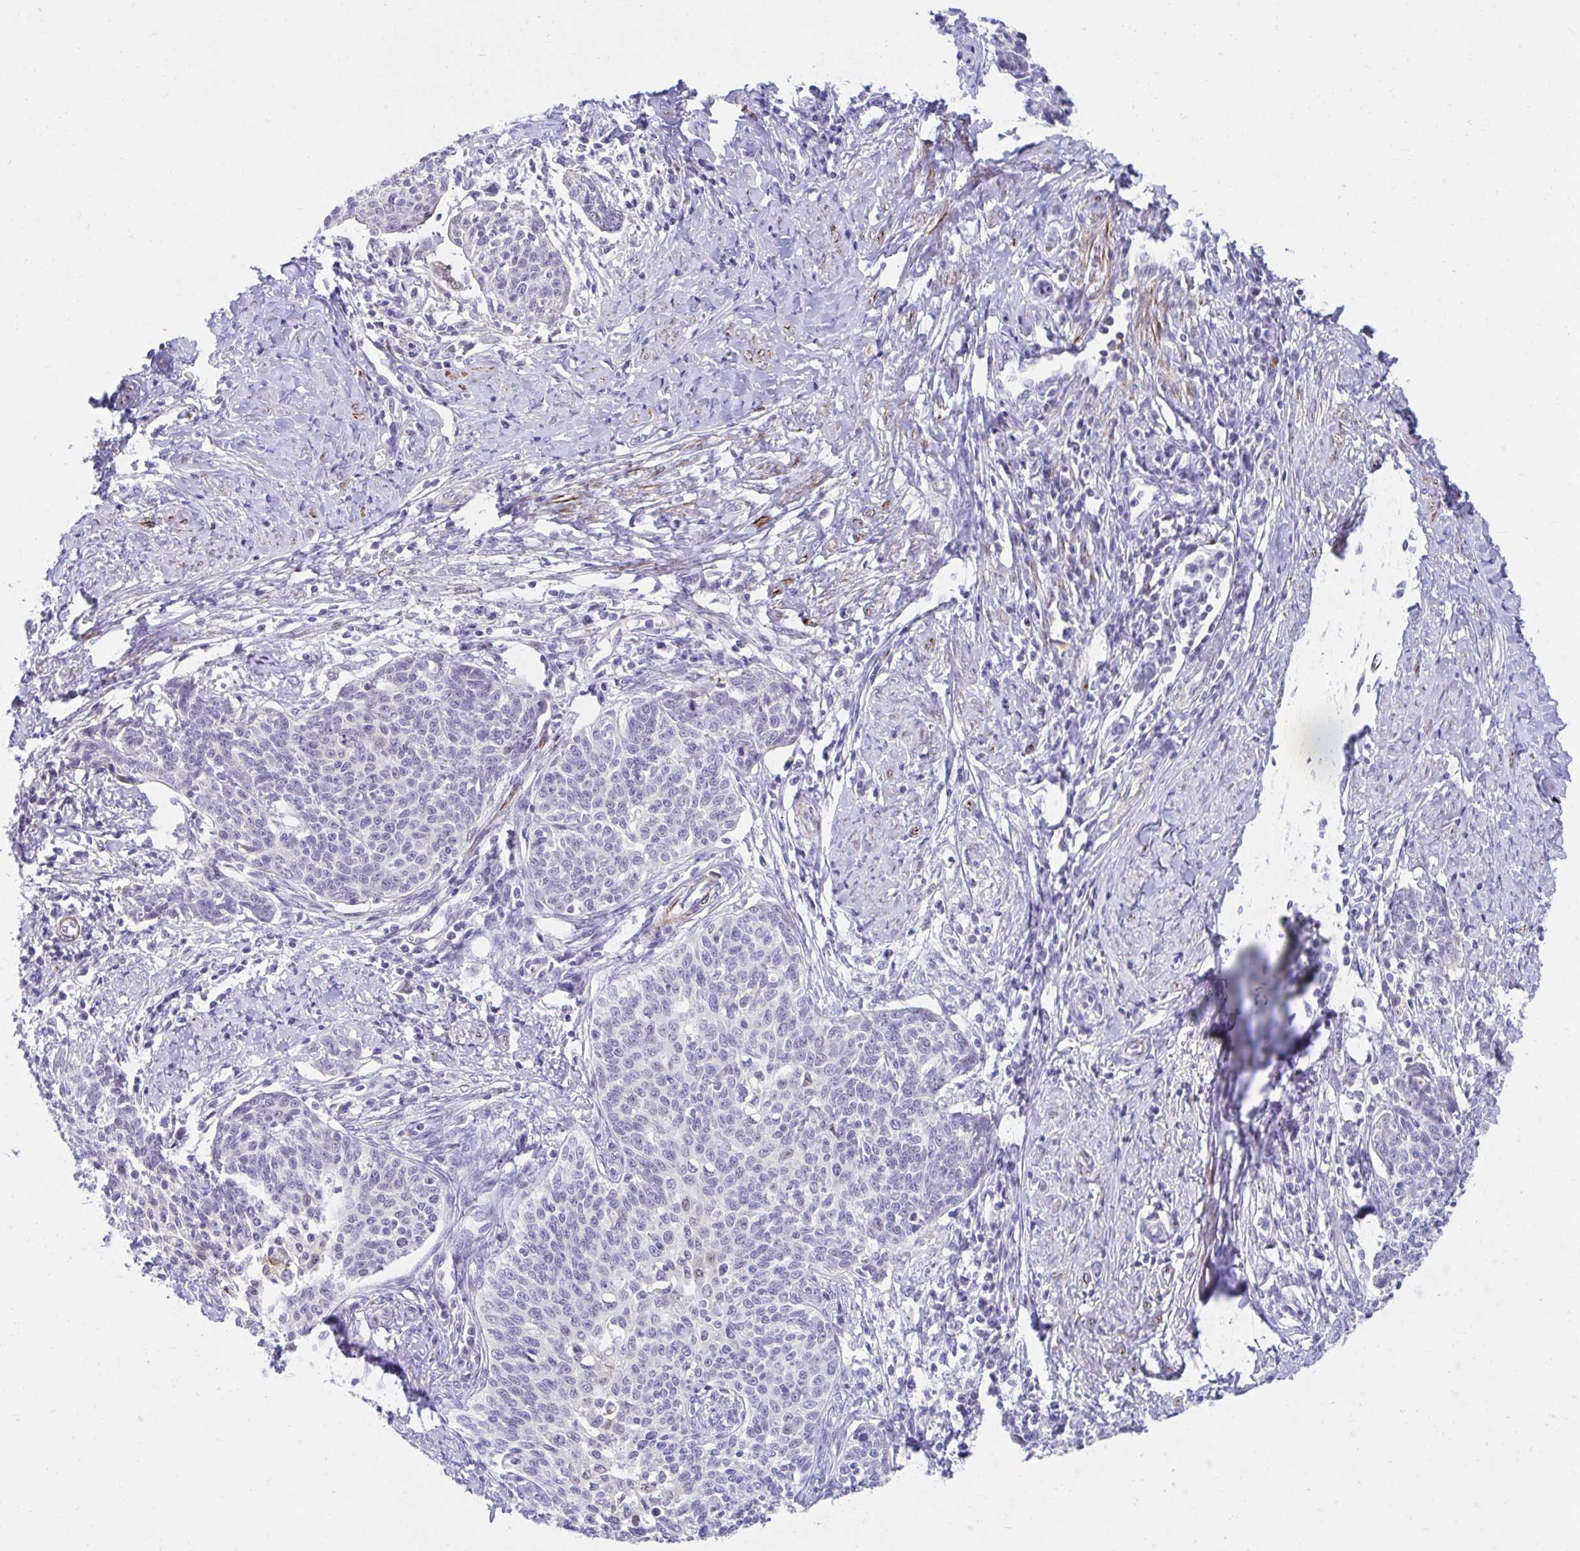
{"staining": {"intensity": "negative", "quantity": "none", "location": "none"}, "tissue": "cervical cancer", "cell_type": "Tumor cells", "image_type": "cancer", "snomed": [{"axis": "morphology", "description": "Squamous cell carcinoma, NOS"}, {"axis": "topography", "description": "Cervix"}], "caption": "Protein analysis of cervical squamous cell carcinoma shows no significant expression in tumor cells.", "gene": "CSTB", "patient": {"sex": "female", "age": 39}}